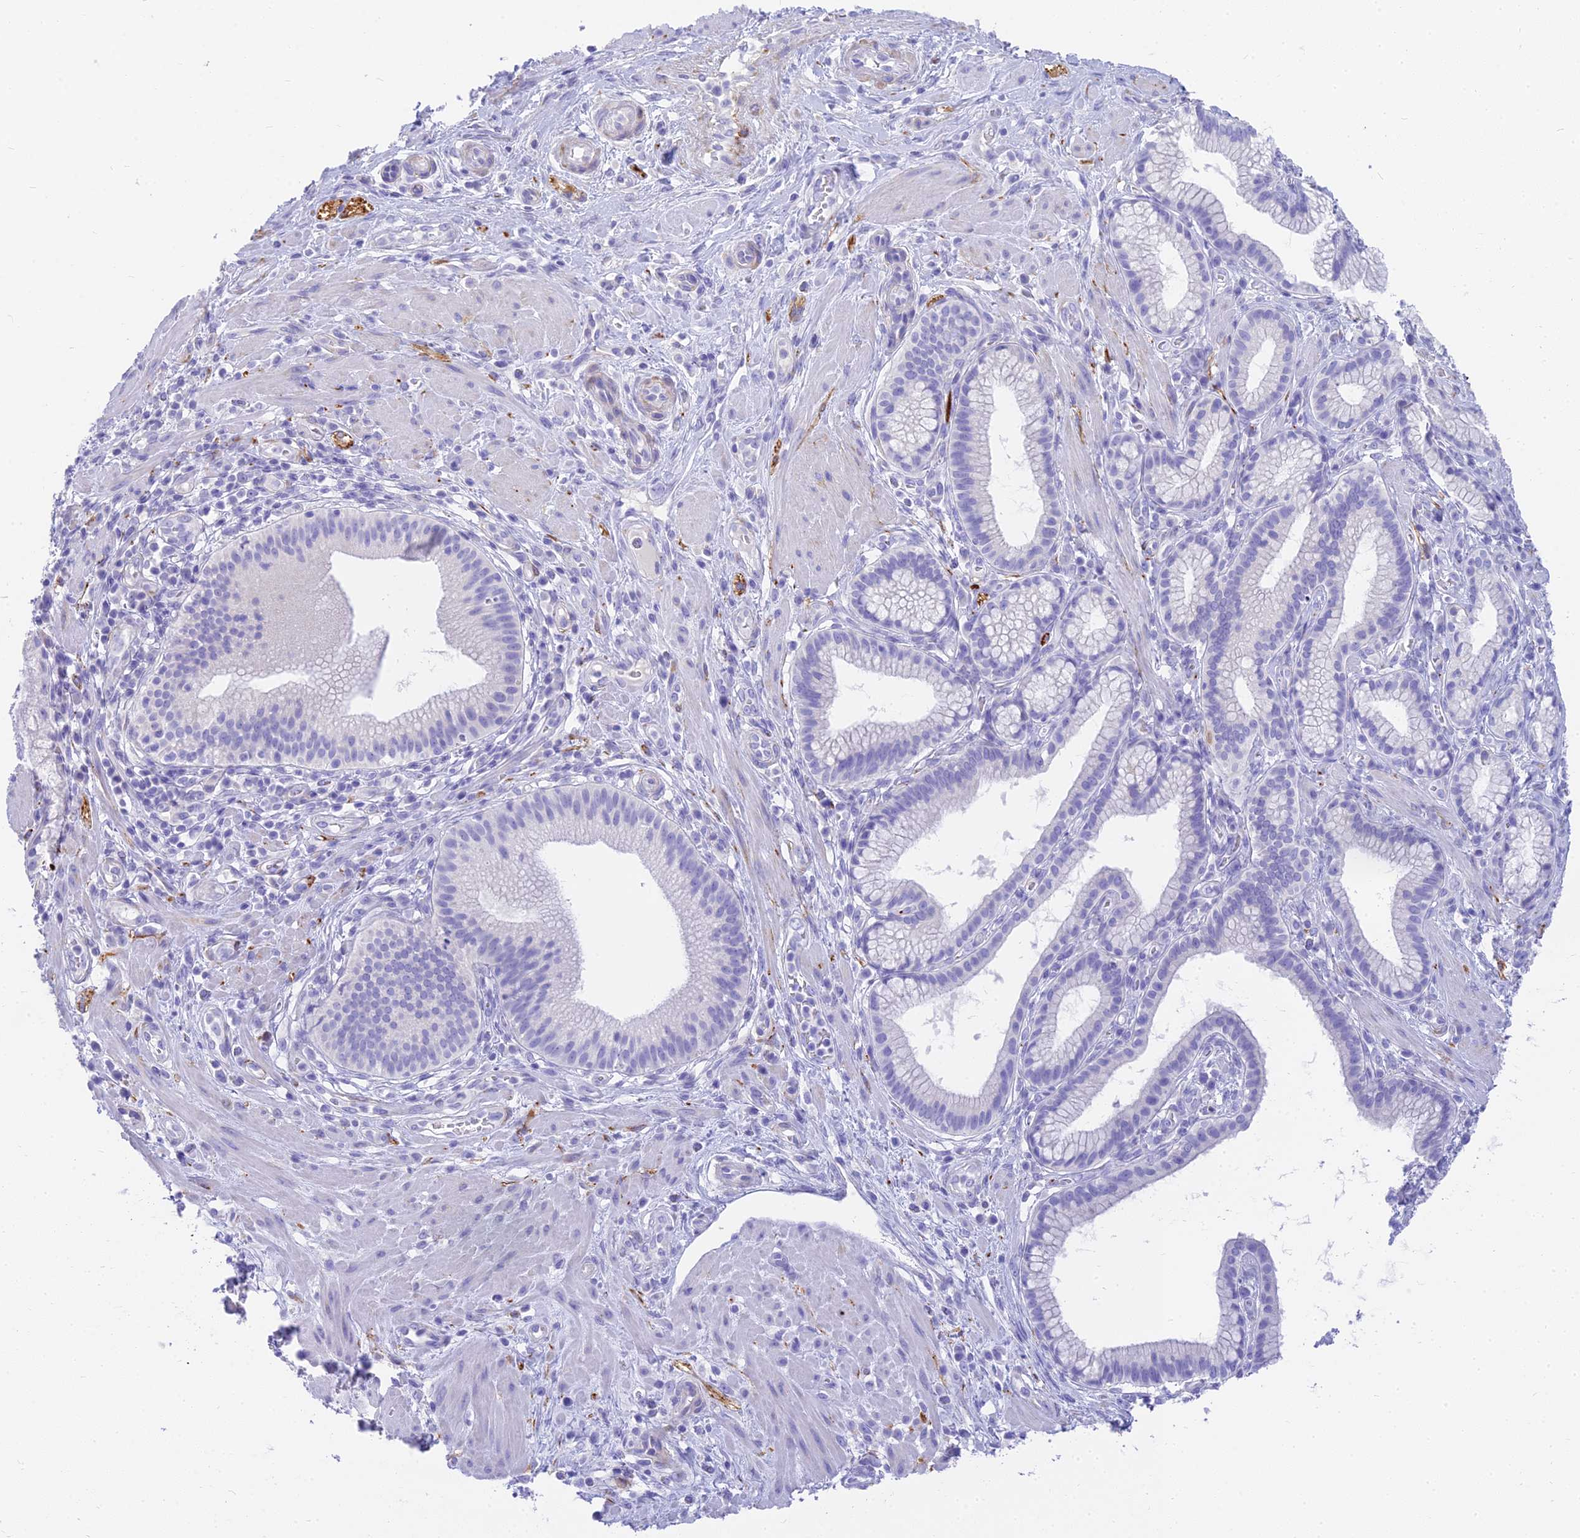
{"staining": {"intensity": "negative", "quantity": "none", "location": "none"}, "tissue": "pancreatic cancer", "cell_type": "Tumor cells", "image_type": "cancer", "snomed": [{"axis": "morphology", "description": "Adenocarcinoma, NOS"}, {"axis": "topography", "description": "Pancreas"}], "caption": "Pancreatic cancer (adenocarcinoma) stained for a protein using immunohistochemistry (IHC) reveals no positivity tumor cells.", "gene": "SLC36A2", "patient": {"sex": "male", "age": 72}}